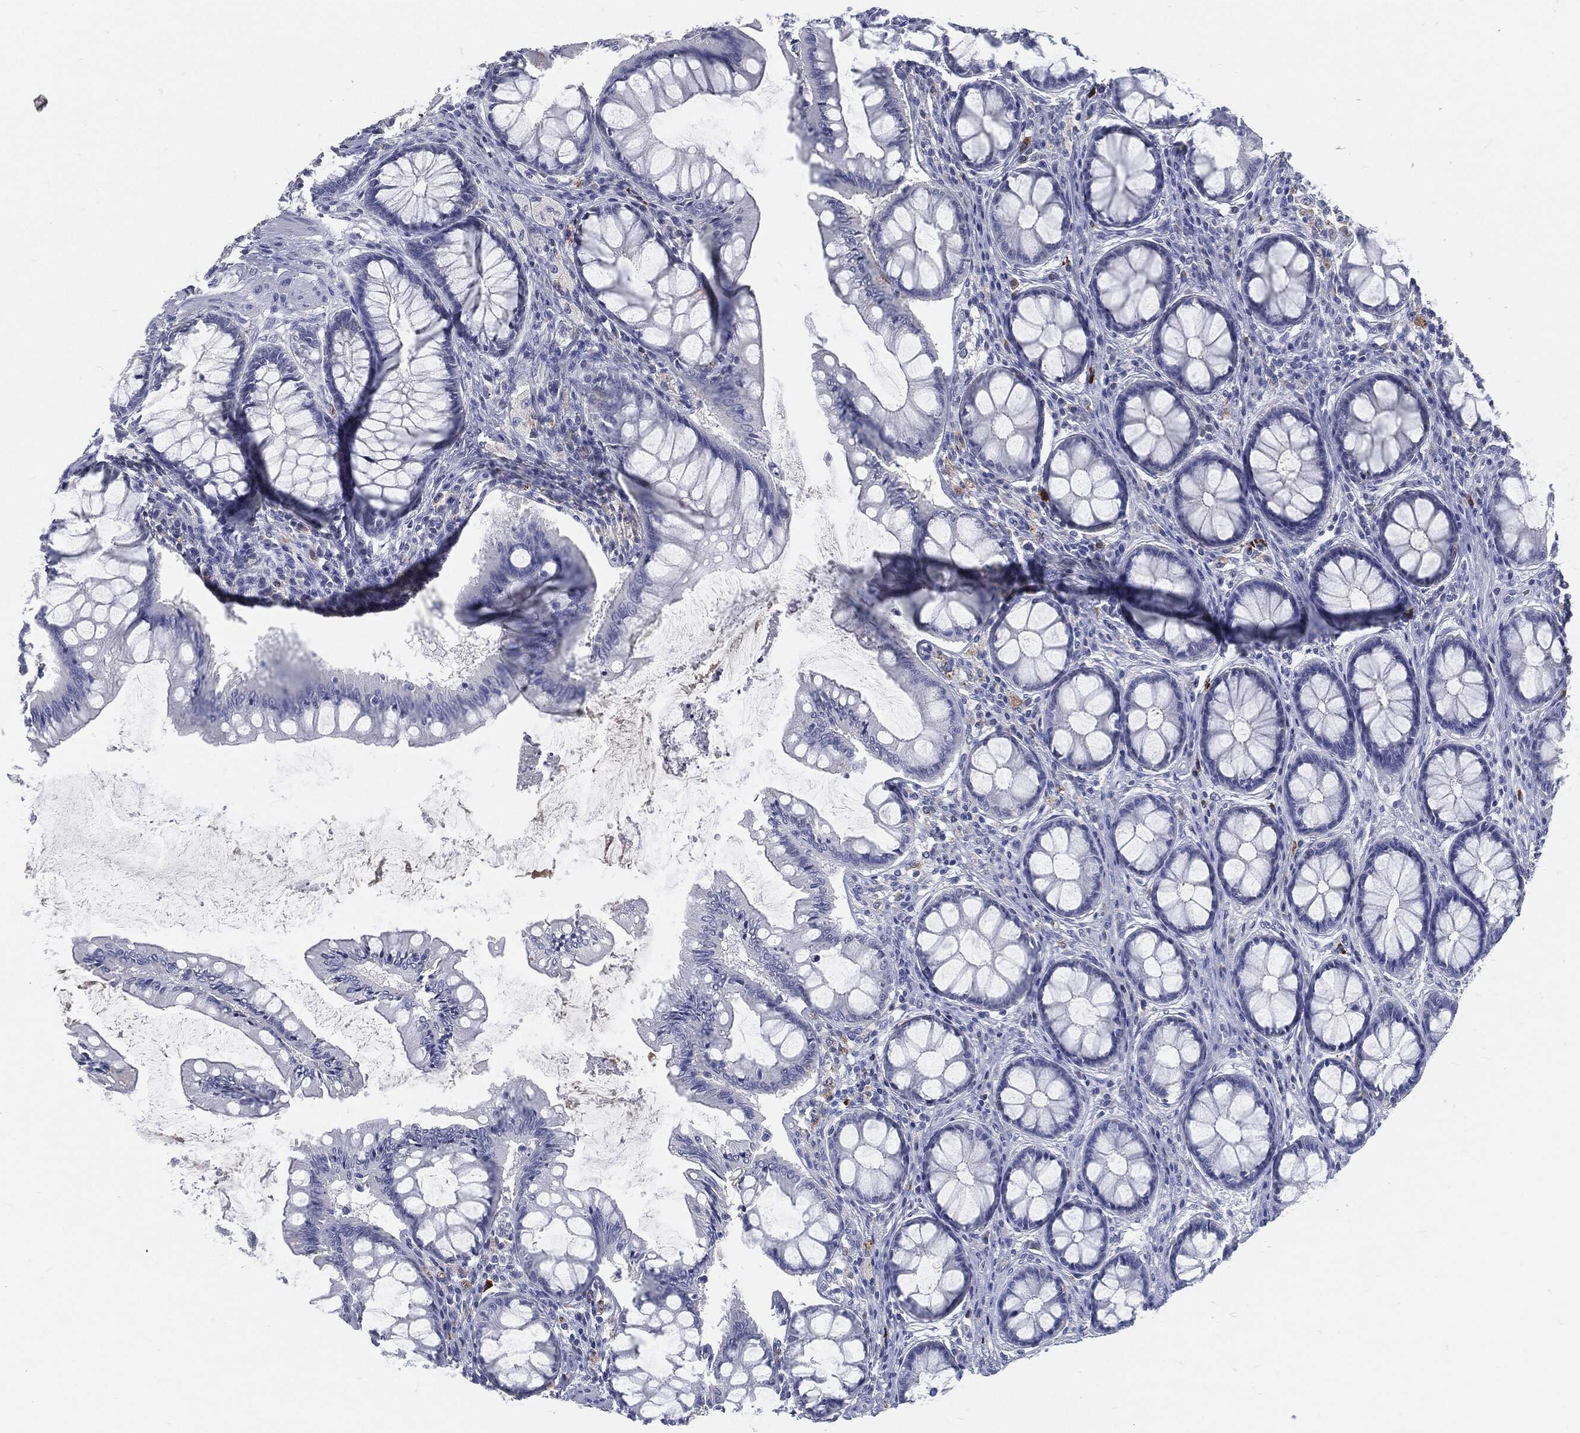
{"staining": {"intensity": "negative", "quantity": "none", "location": "none"}, "tissue": "colon", "cell_type": "Endothelial cells", "image_type": "normal", "snomed": [{"axis": "morphology", "description": "Normal tissue, NOS"}, {"axis": "topography", "description": "Colon"}], "caption": "This is an immunohistochemistry photomicrograph of normal colon. There is no positivity in endothelial cells.", "gene": "MST1", "patient": {"sex": "female", "age": 65}}